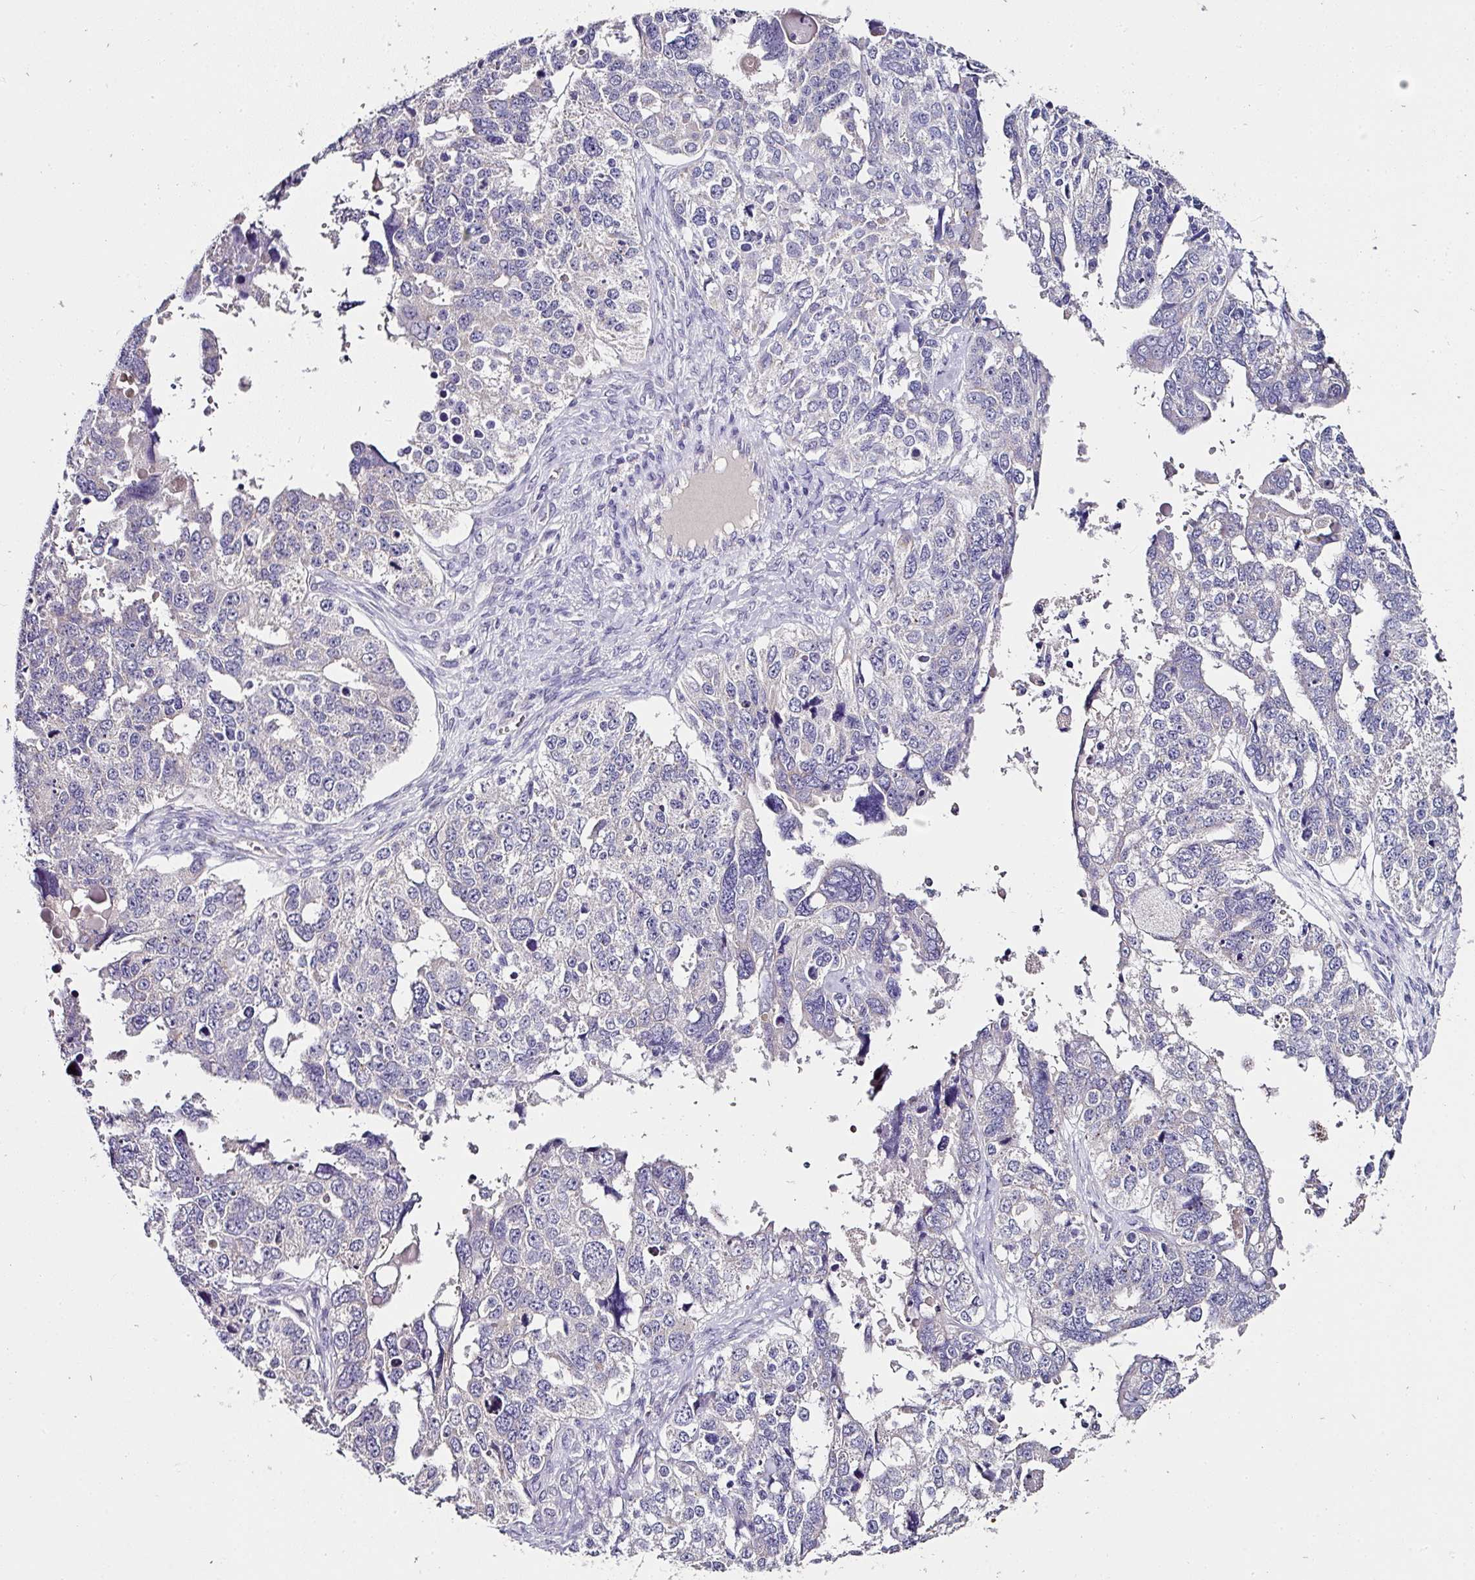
{"staining": {"intensity": "negative", "quantity": "none", "location": "none"}, "tissue": "ovarian cancer", "cell_type": "Tumor cells", "image_type": "cancer", "snomed": [{"axis": "morphology", "description": "Cystadenocarcinoma, serous, NOS"}, {"axis": "topography", "description": "Ovary"}], "caption": "There is no significant positivity in tumor cells of ovarian cancer (serous cystadenocarcinoma). (DAB immunohistochemistry with hematoxylin counter stain).", "gene": "SKIC2", "patient": {"sex": "female", "age": 76}}